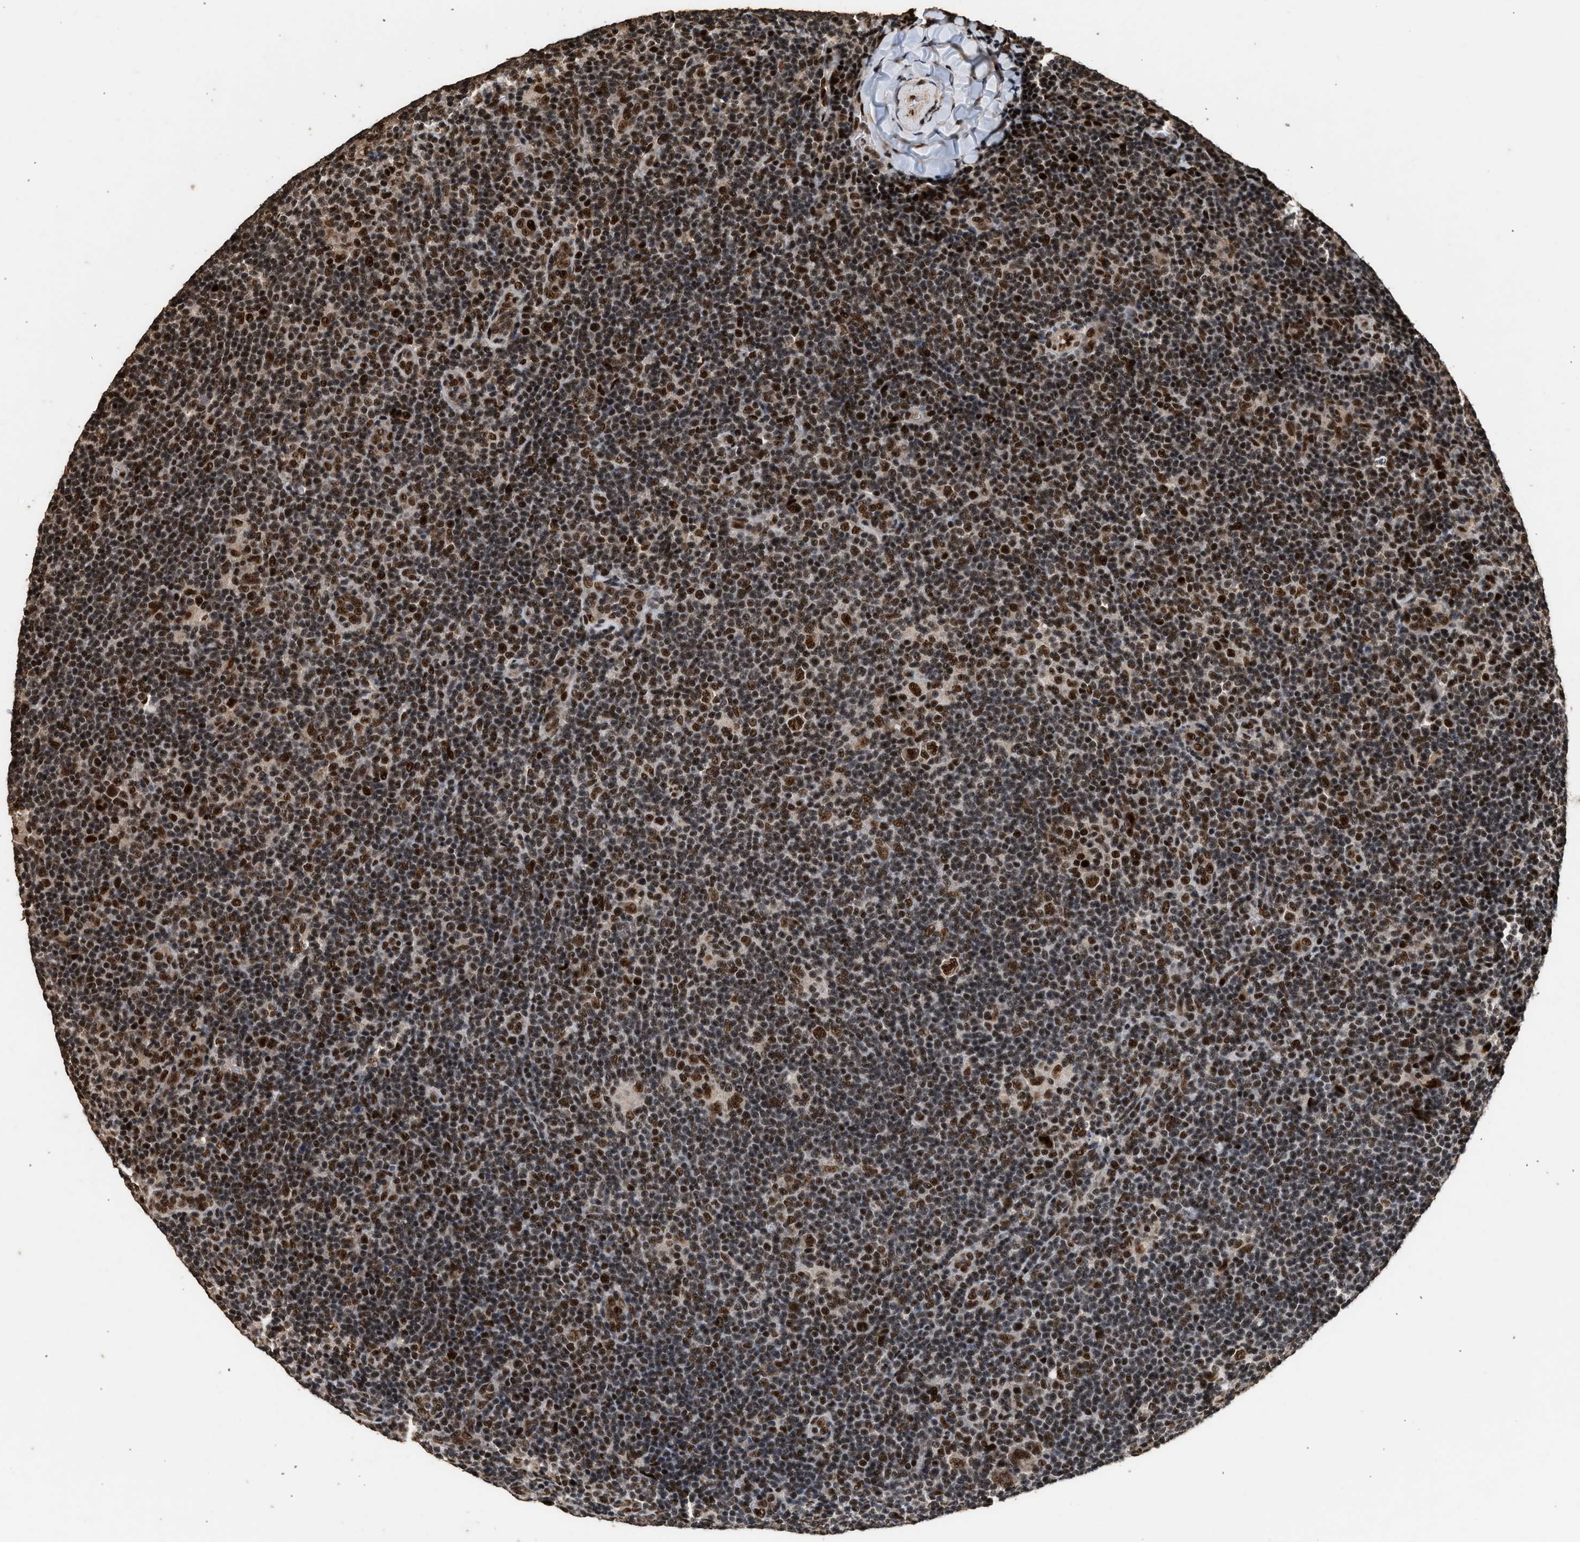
{"staining": {"intensity": "strong", "quantity": ">75%", "location": "nuclear"}, "tissue": "lymphoma", "cell_type": "Tumor cells", "image_type": "cancer", "snomed": [{"axis": "morphology", "description": "Hodgkin's disease, NOS"}, {"axis": "topography", "description": "Lymph node"}], "caption": "Tumor cells exhibit high levels of strong nuclear positivity in approximately >75% of cells in human lymphoma.", "gene": "PPP4R3B", "patient": {"sex": "female", "age": 57}}